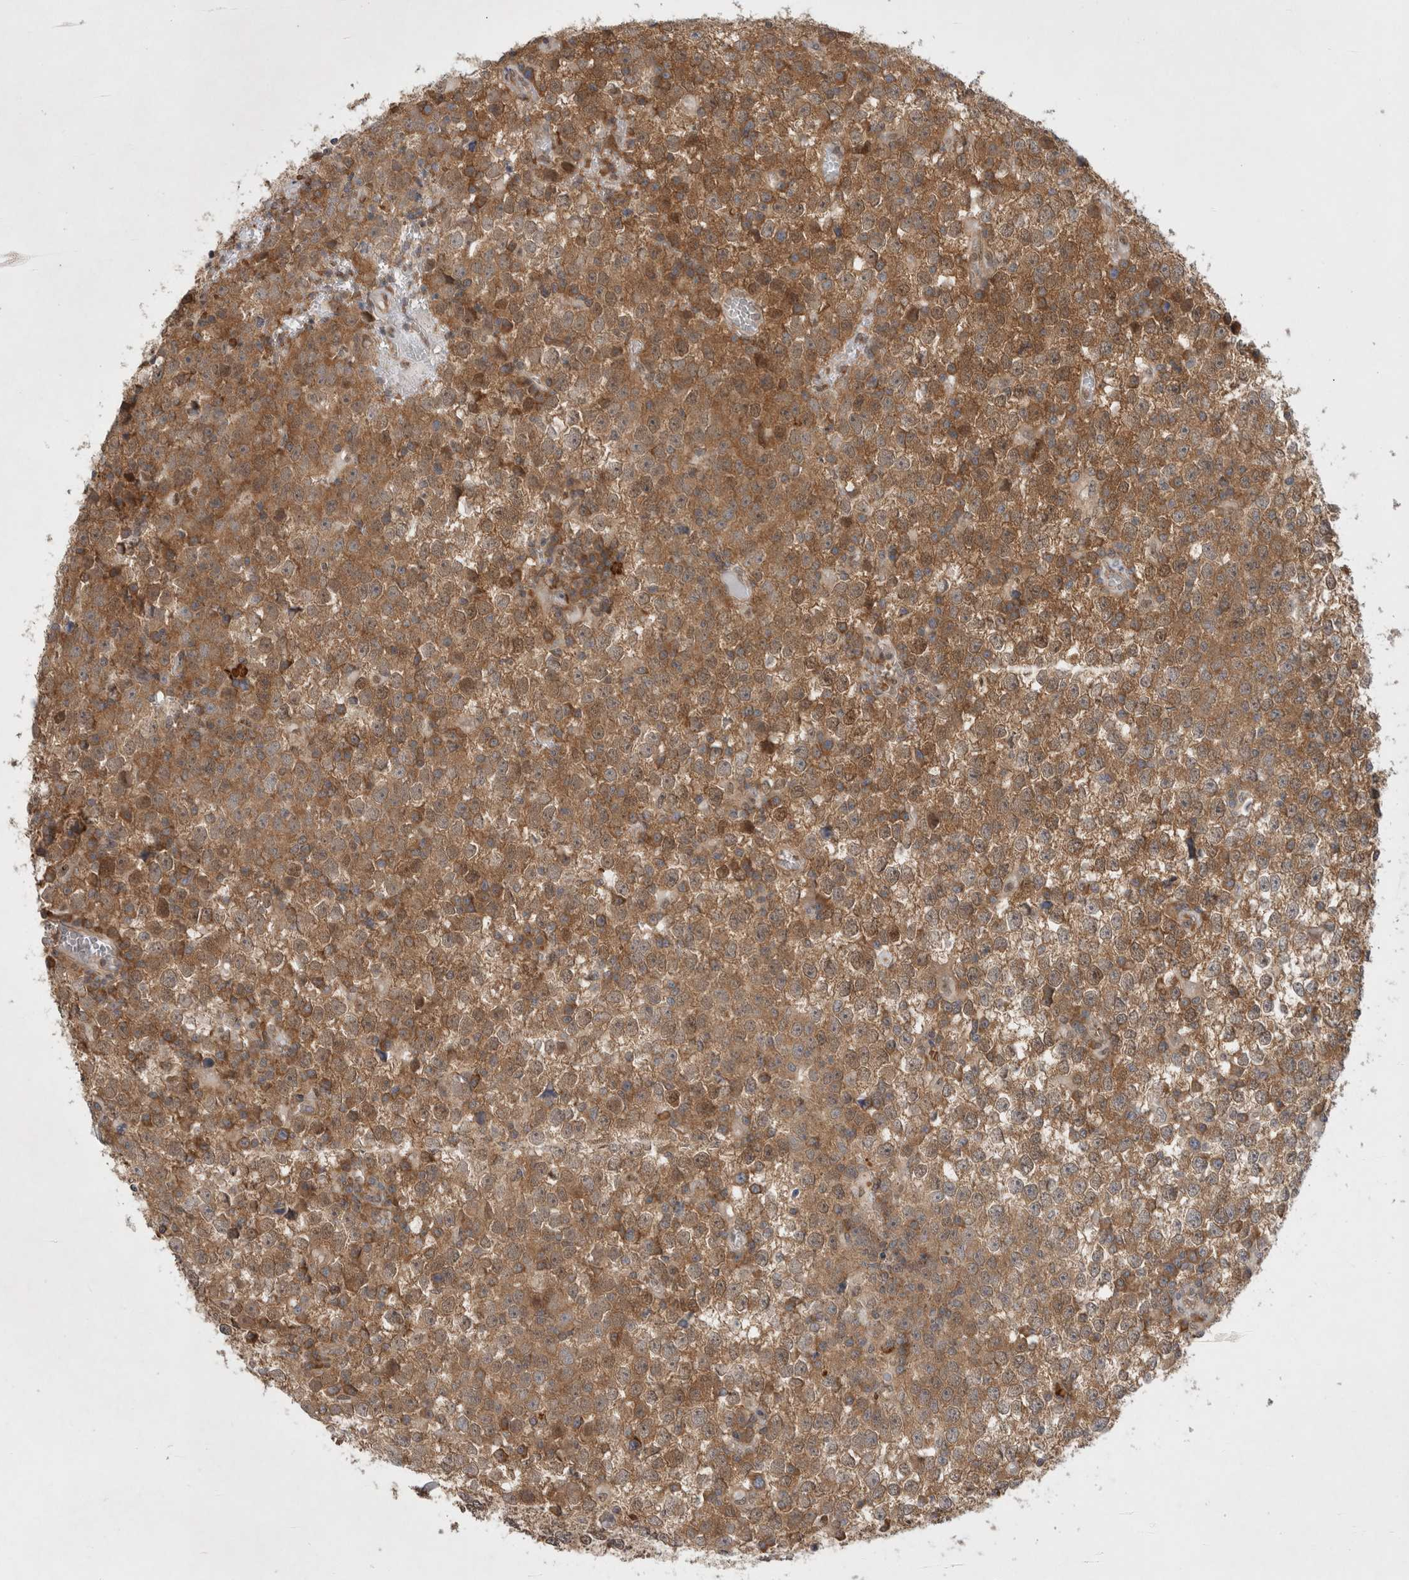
{"staining": {"intensity": "strong", "quantity": ">75%", "location": "cytoplasmic/membranous"}, "tissue": "testis cancer", "cell_type": "Tumor cells", "image_type": "cancer", "snomed": [{"axis": "morphology", "description": "Seminoma, NOS"}, {"axis": "topography", "description": "Testis"}], "caption": "Human testis cancer stained for a protein (brown) reveals strong cytoplasmic/membranous positive staining in about >75% of tumor cells.", "gene": "EIF3E", "patient": {"sex": "male", "age": 65}}